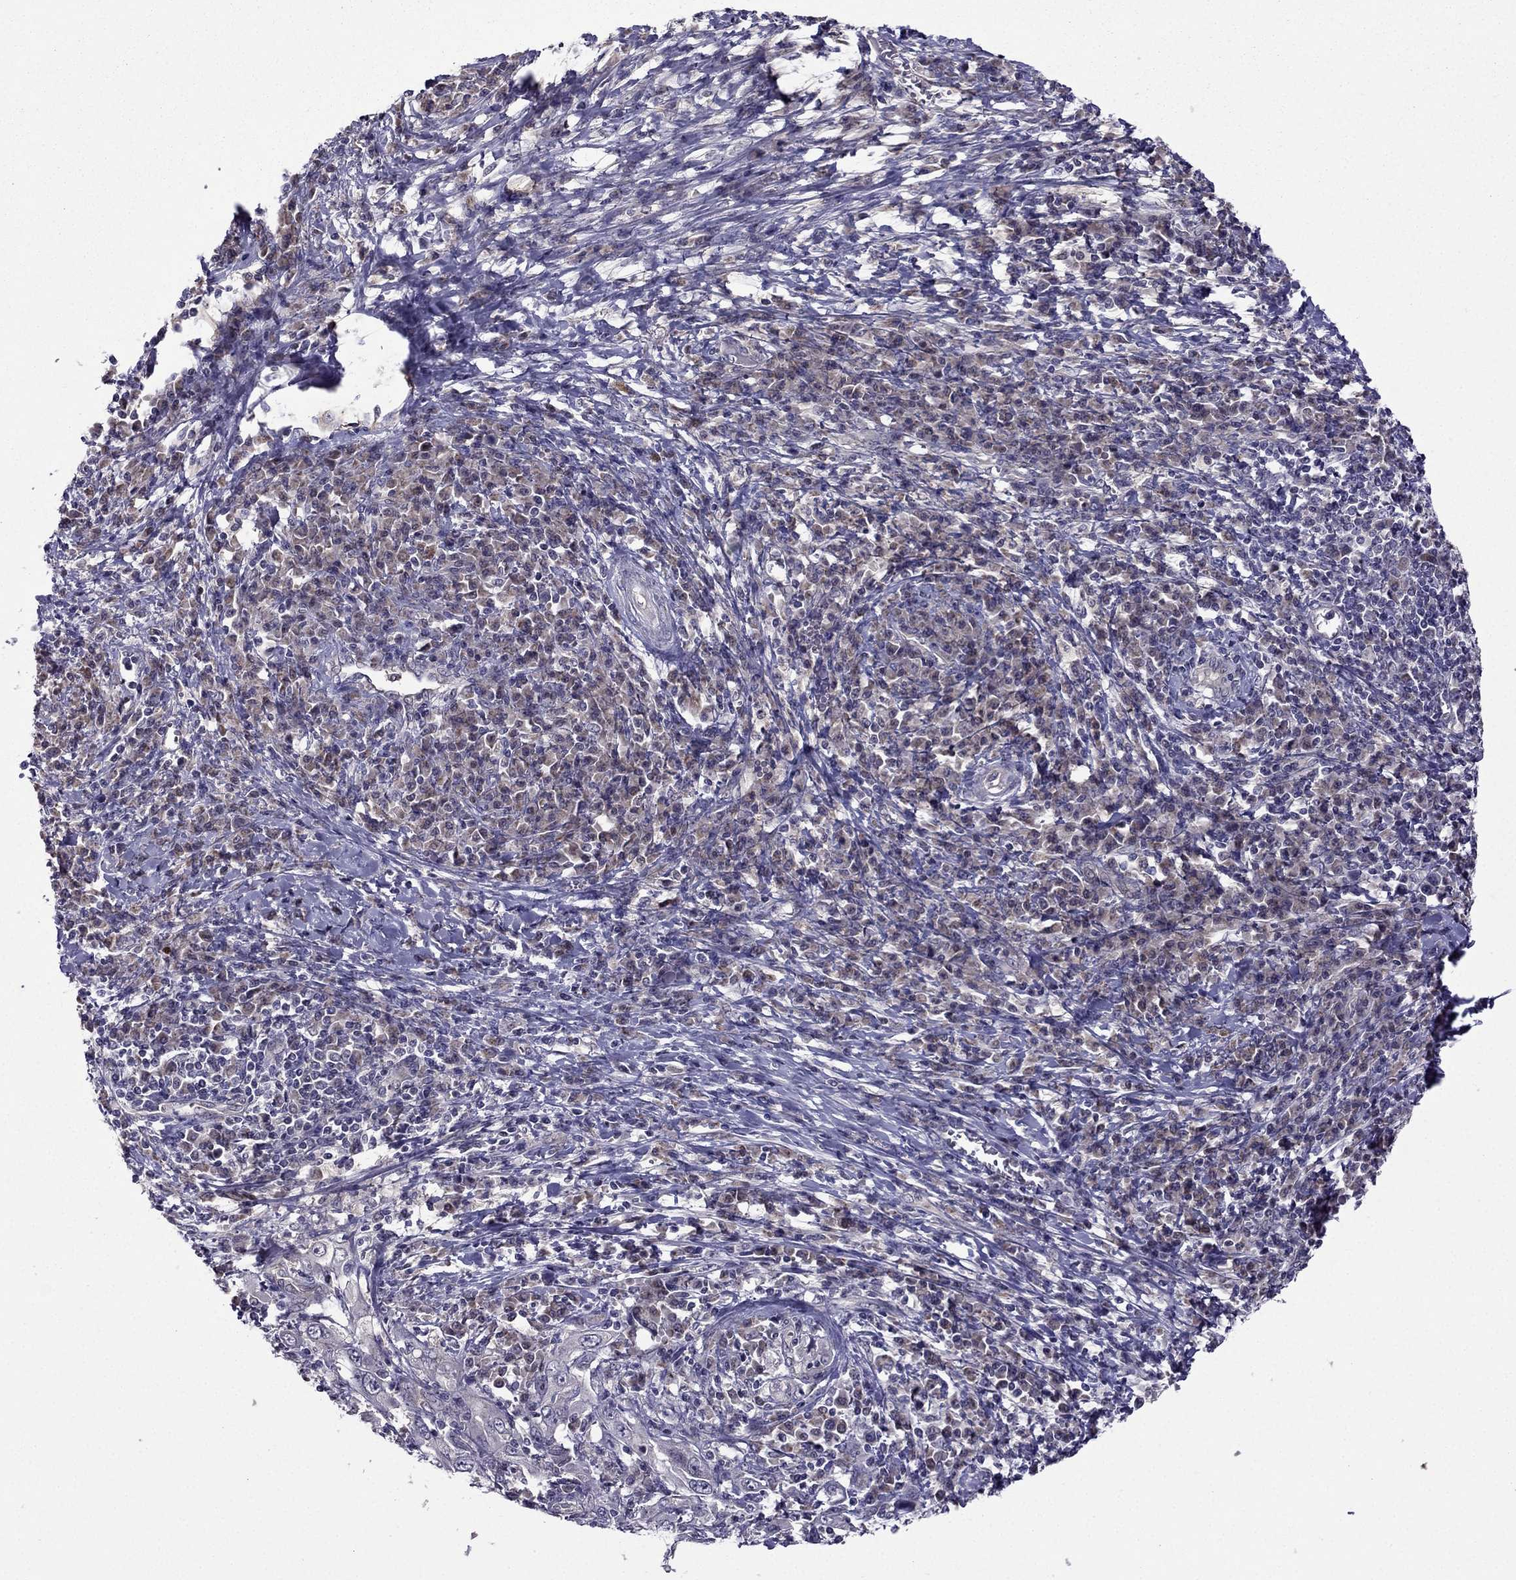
{"staining": {"intensity": "negative", "quantity": "none", "location": "none"}, "tissue": "cervical cancer", "cell_type": "Tumor cells", "image_type": "cancer", "snomed": [{"axis": "morphology", "description": "Squamous cell carcinoma, NOS"}, {"axis": "topography", "description": "Cervix"}], "caption": "A histopathology image of cervical squamous cell carcinoma stained for a protein exhibits no brown staining in tumor cells.", "gene": "CDK5", "patient": {"sex": "female", "age": 46}}